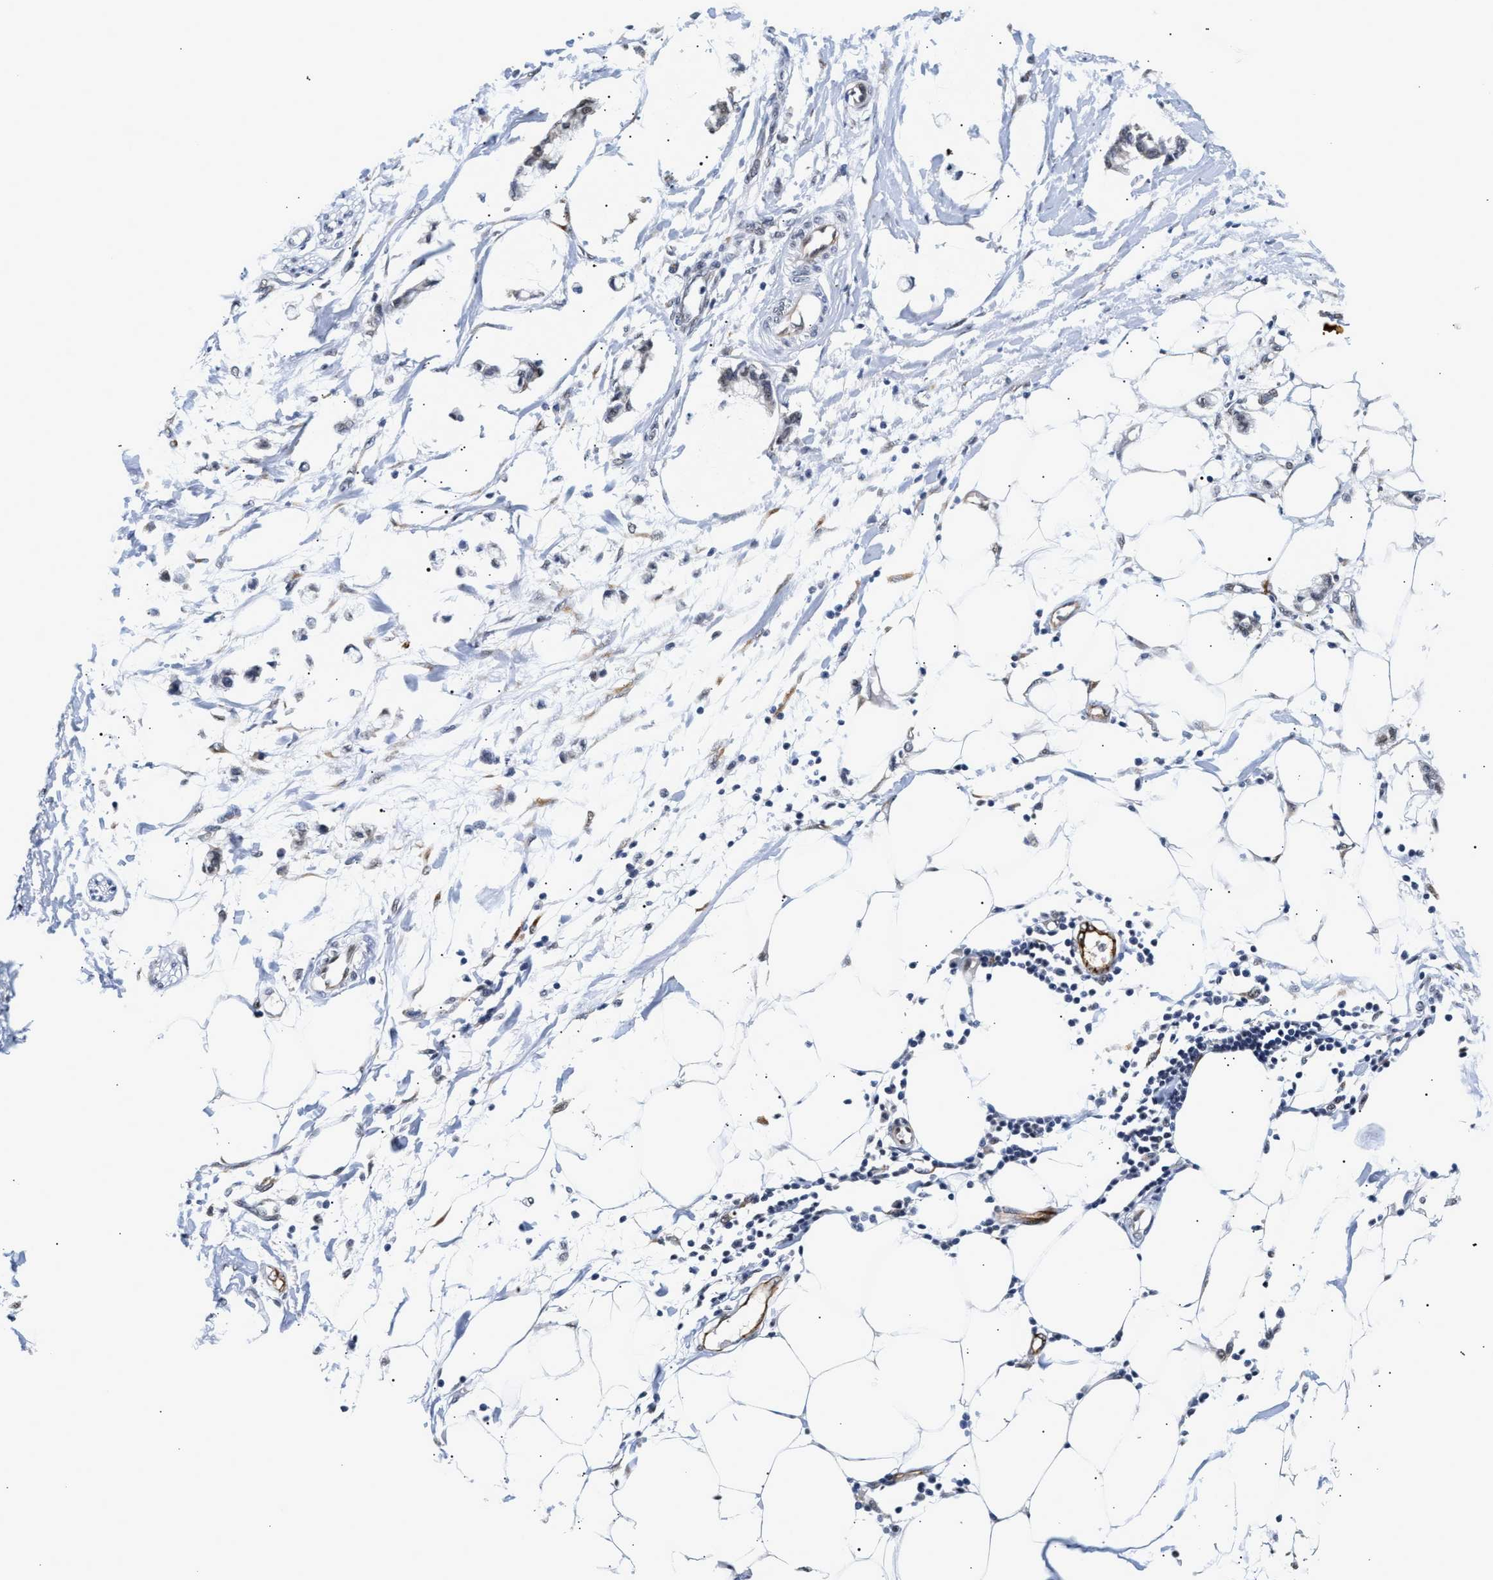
{"staining": {"intensity": "negative", "quantity": "none", "location": "none"}, "tissue": "adipose tissue", "cell_type": "Adipocytes", "image_type": "normal", "snomed": [{"axis": "morphology", "description": "Normal tissue, NOS"}, {"axis": "morphology", "description": "Adenocarcinoma, NOS"}, {"axis": "topography", "description": "Colon"}, {"axis": "topography", "description": "Peripheral nerve tissue"}], "caption": "Adipocytes show no significant staining in unremarkable adipose tissue. (DAB IHC with hematoxylin counter stain).", "gene": "THOC1", "patient": {"sex": "male", "age": 14}}